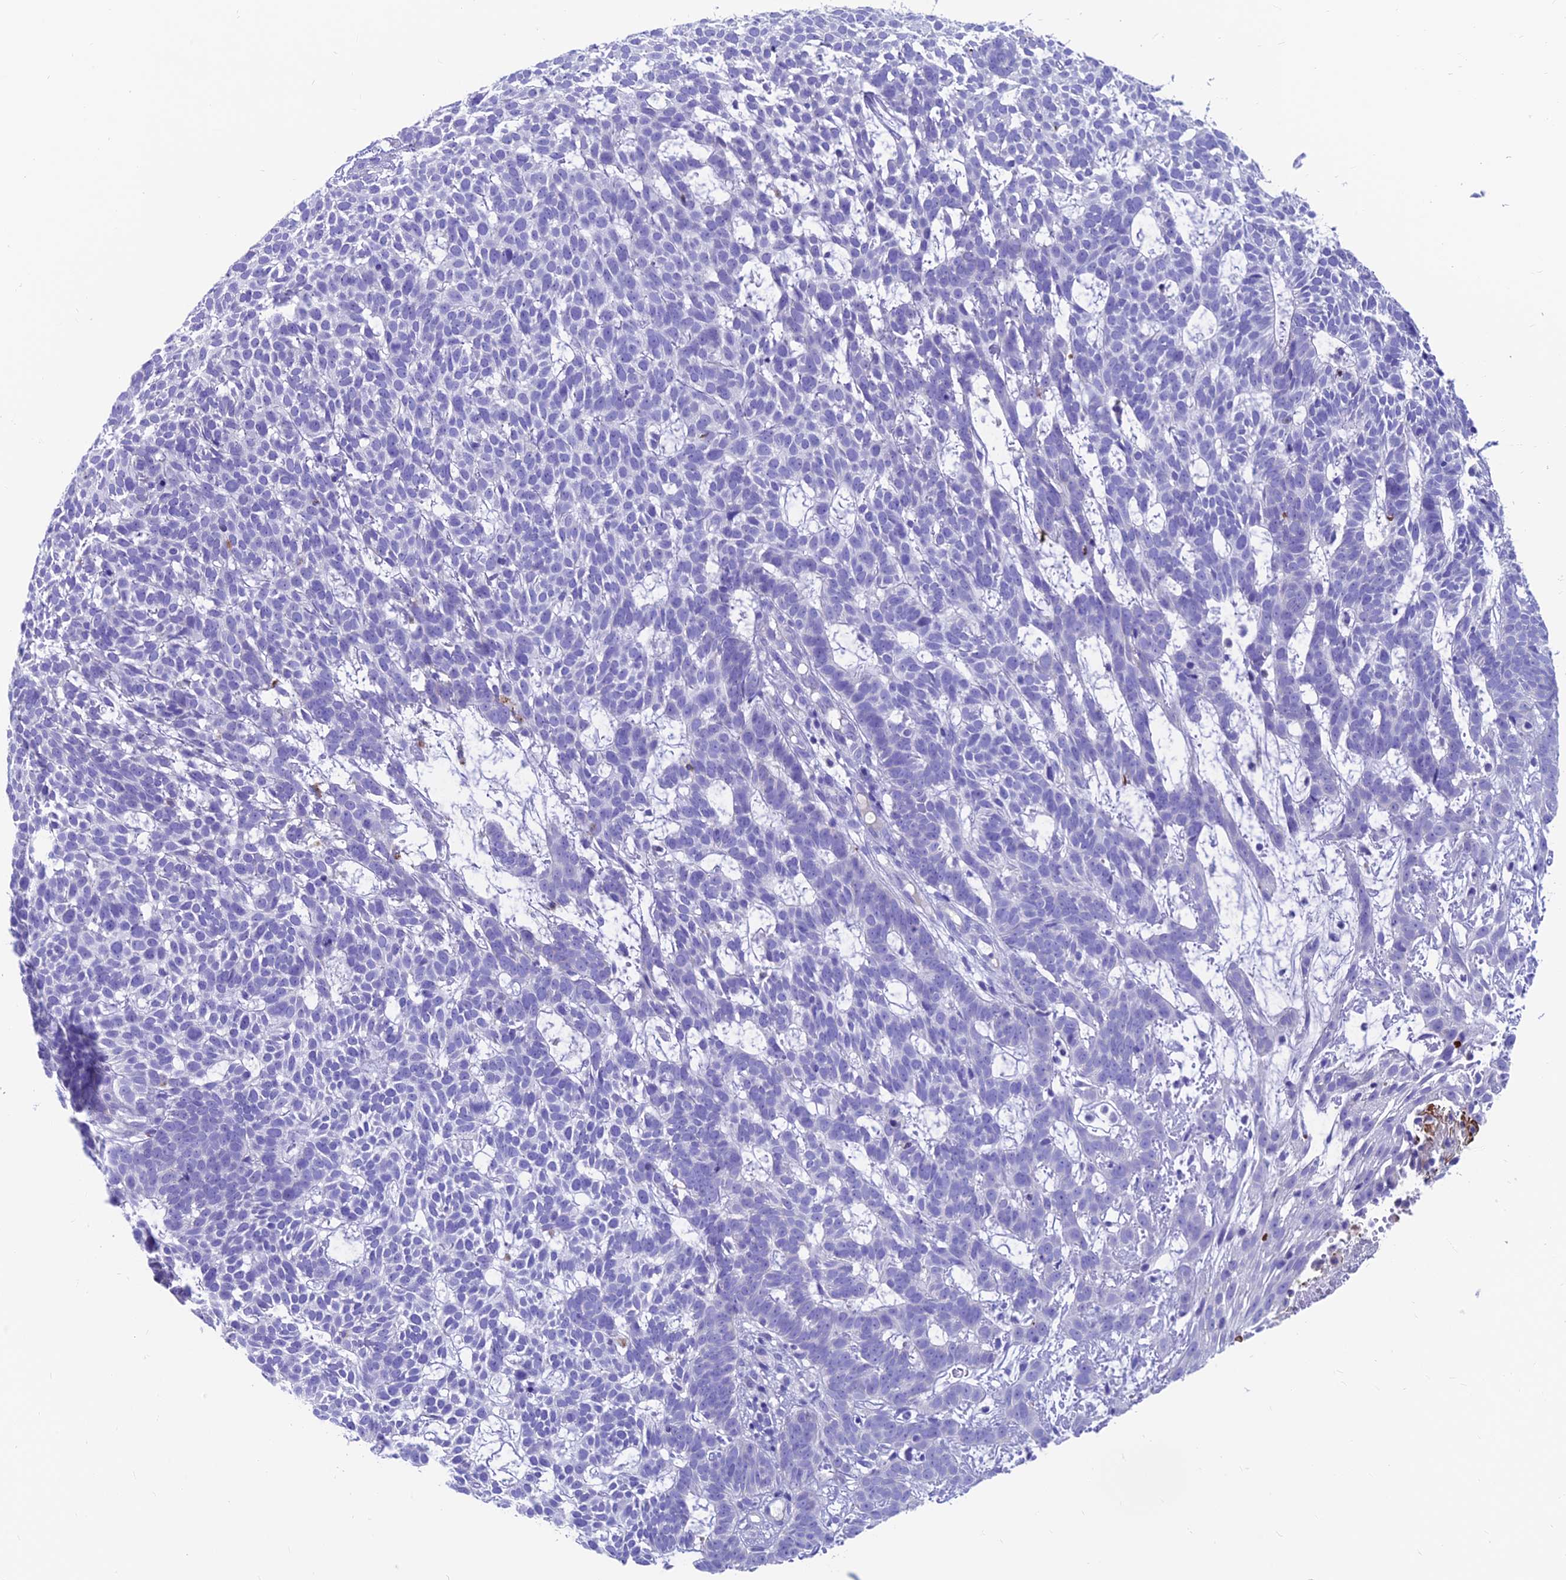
{"staining": {"intensity": "negative", "quantity": "none", "location": "none"}, "tissue": "skin cancer", "cell_type": "Tumor cells", "image_type": "cancer", "snomed": [{"axis": "morphology", "description": "Basal cell carcinoma"}, {"axis": "topography", "description": "Skin"}], "caption": "A histopathology image of human skin basal cell carcinoma is negative for staining in tumor cells.", "gene": "GNG11", "patient": {"sex": "female", "age": 78}}